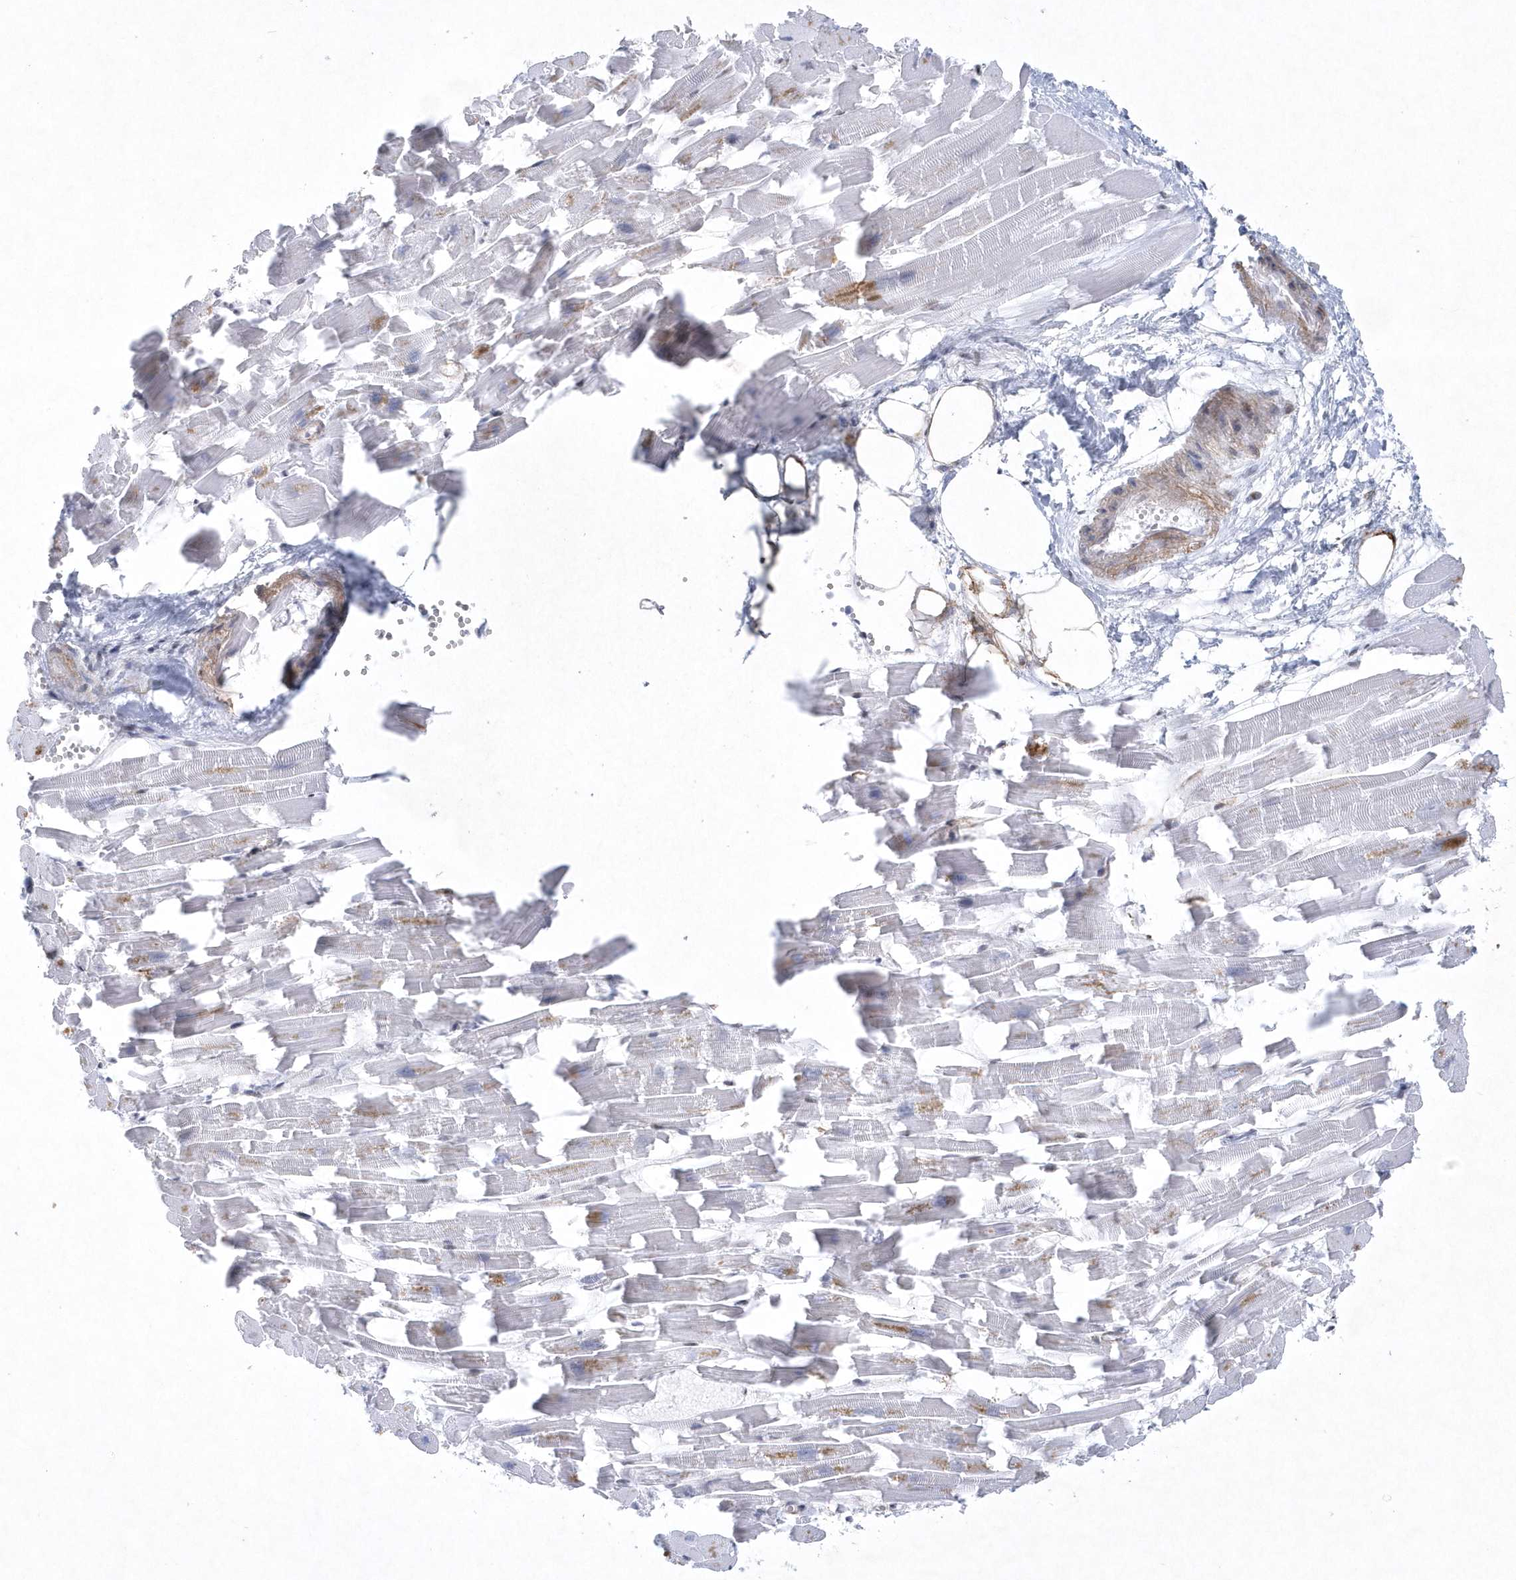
{"staining": {"intensity": "negative", "quantity": "none", "location": "none"}, "tissue": "heart muscle", "cell_type": "Cardiomyocytes", "image_type": "normal", "snomed": [{"axis": "morphology", "description": "Normal tissue, NOS"}, {"axis": "topography", "description": "Heart"}], "caption": "Immunohistochemistry (IHC) micrograph of normal human heart muscle stained for a protein (brown), which reveals no positivity in cardiomyocytes.", "gene": "DCLRE1A", "patient": {"sex": "female", "age": 64}}